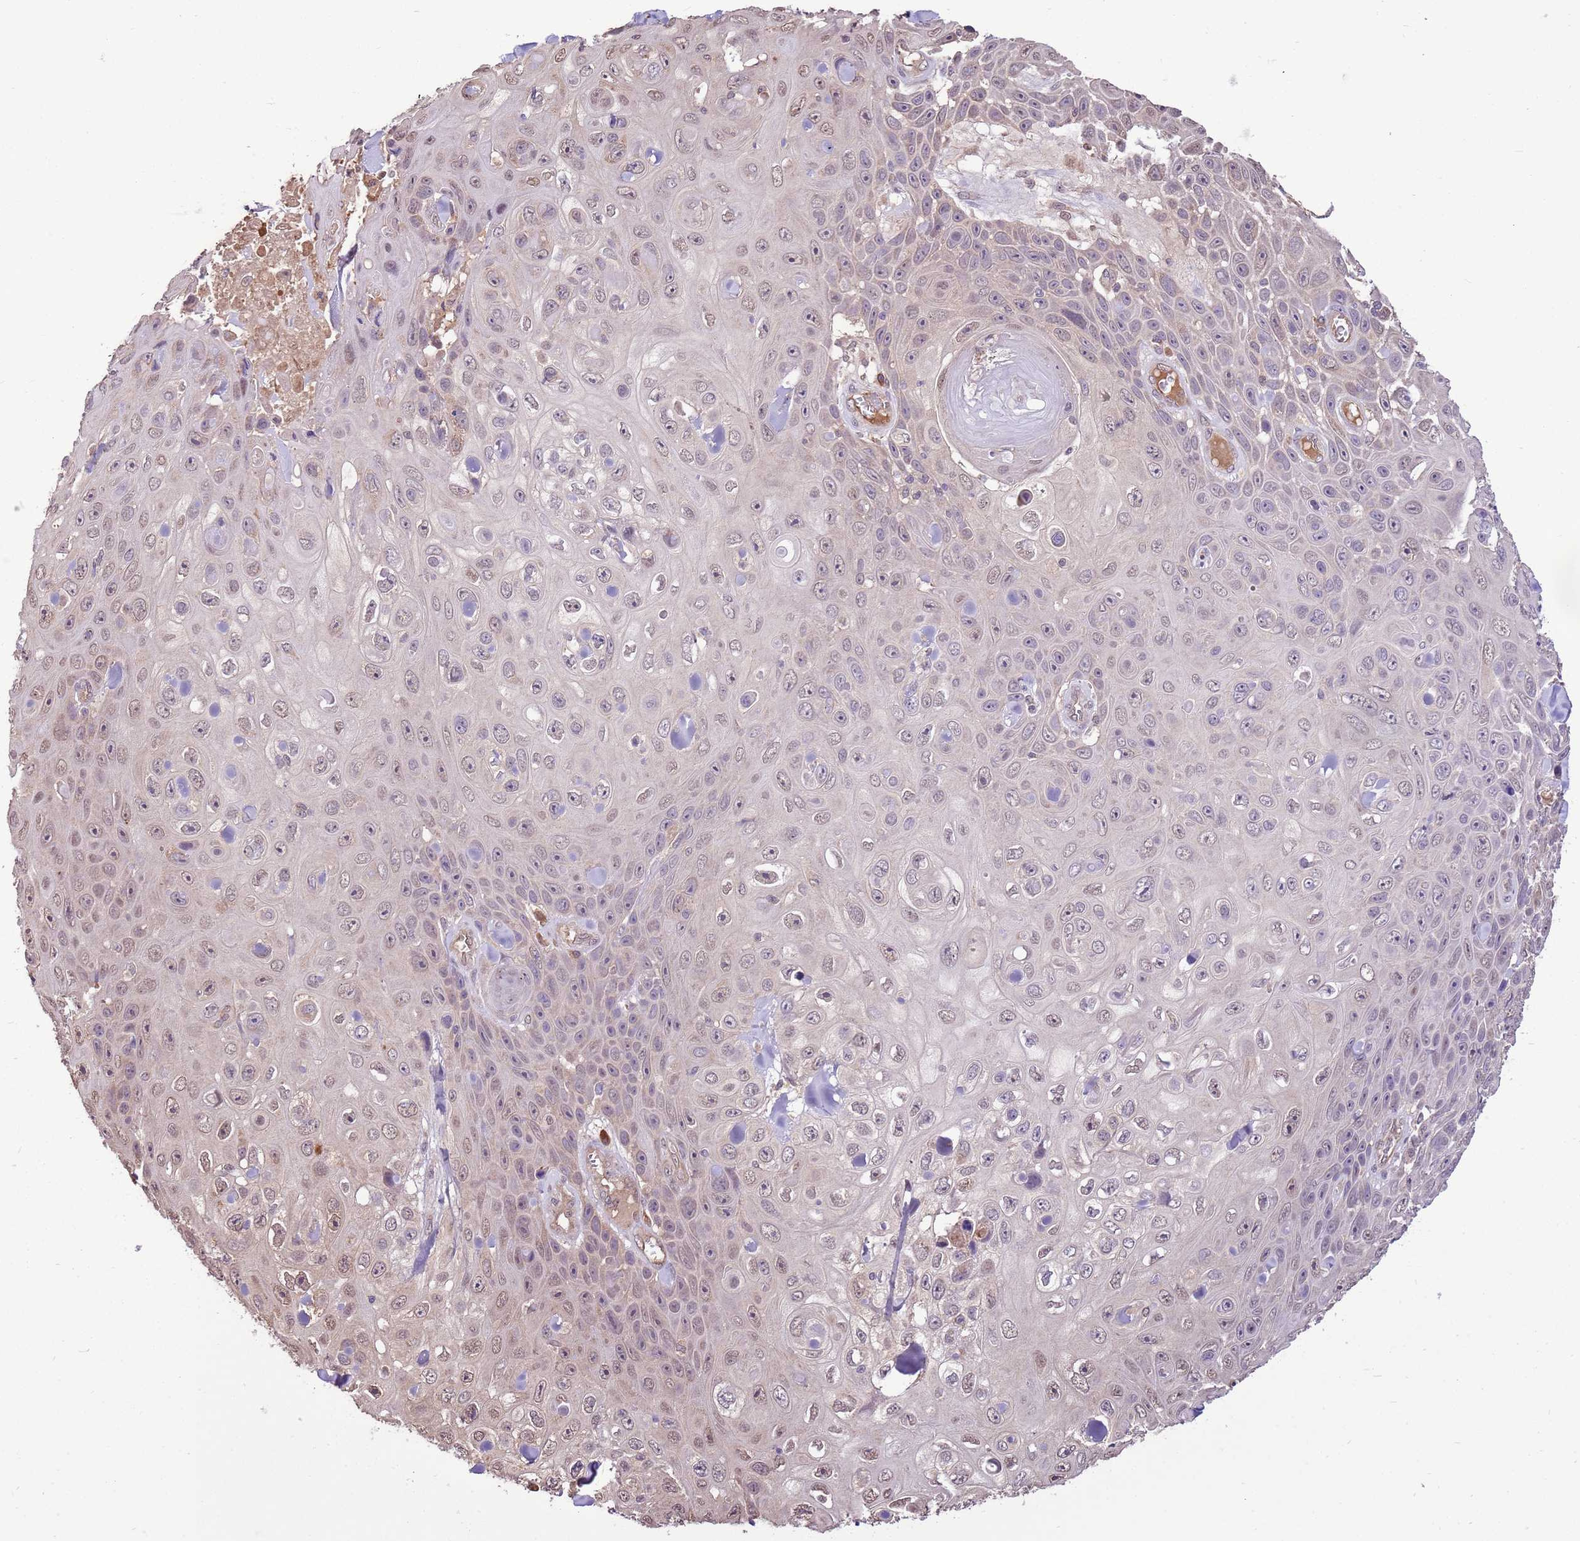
{"staining": {"intensity": "weak", "quantity": "<25%", "location": "cytoplasmic/membranous,nuclear"}, "tissue": "skin cancer", "cell_type": "Tumor cells", "image_type": "cancer", "snomed": [{"axis": "morphology", "description": "Squamous cell carcinoma, NOS"}, {"axis": "topography", "description": "Skin"}], "caption": "This is an immunohistochemistry (IHC) photomicrograph of skin cancer (squamous cell carcinoma). There is no expression in tumor cells.", "gene": "BBS5", "patient": {"sex": "male", "age": 82}}